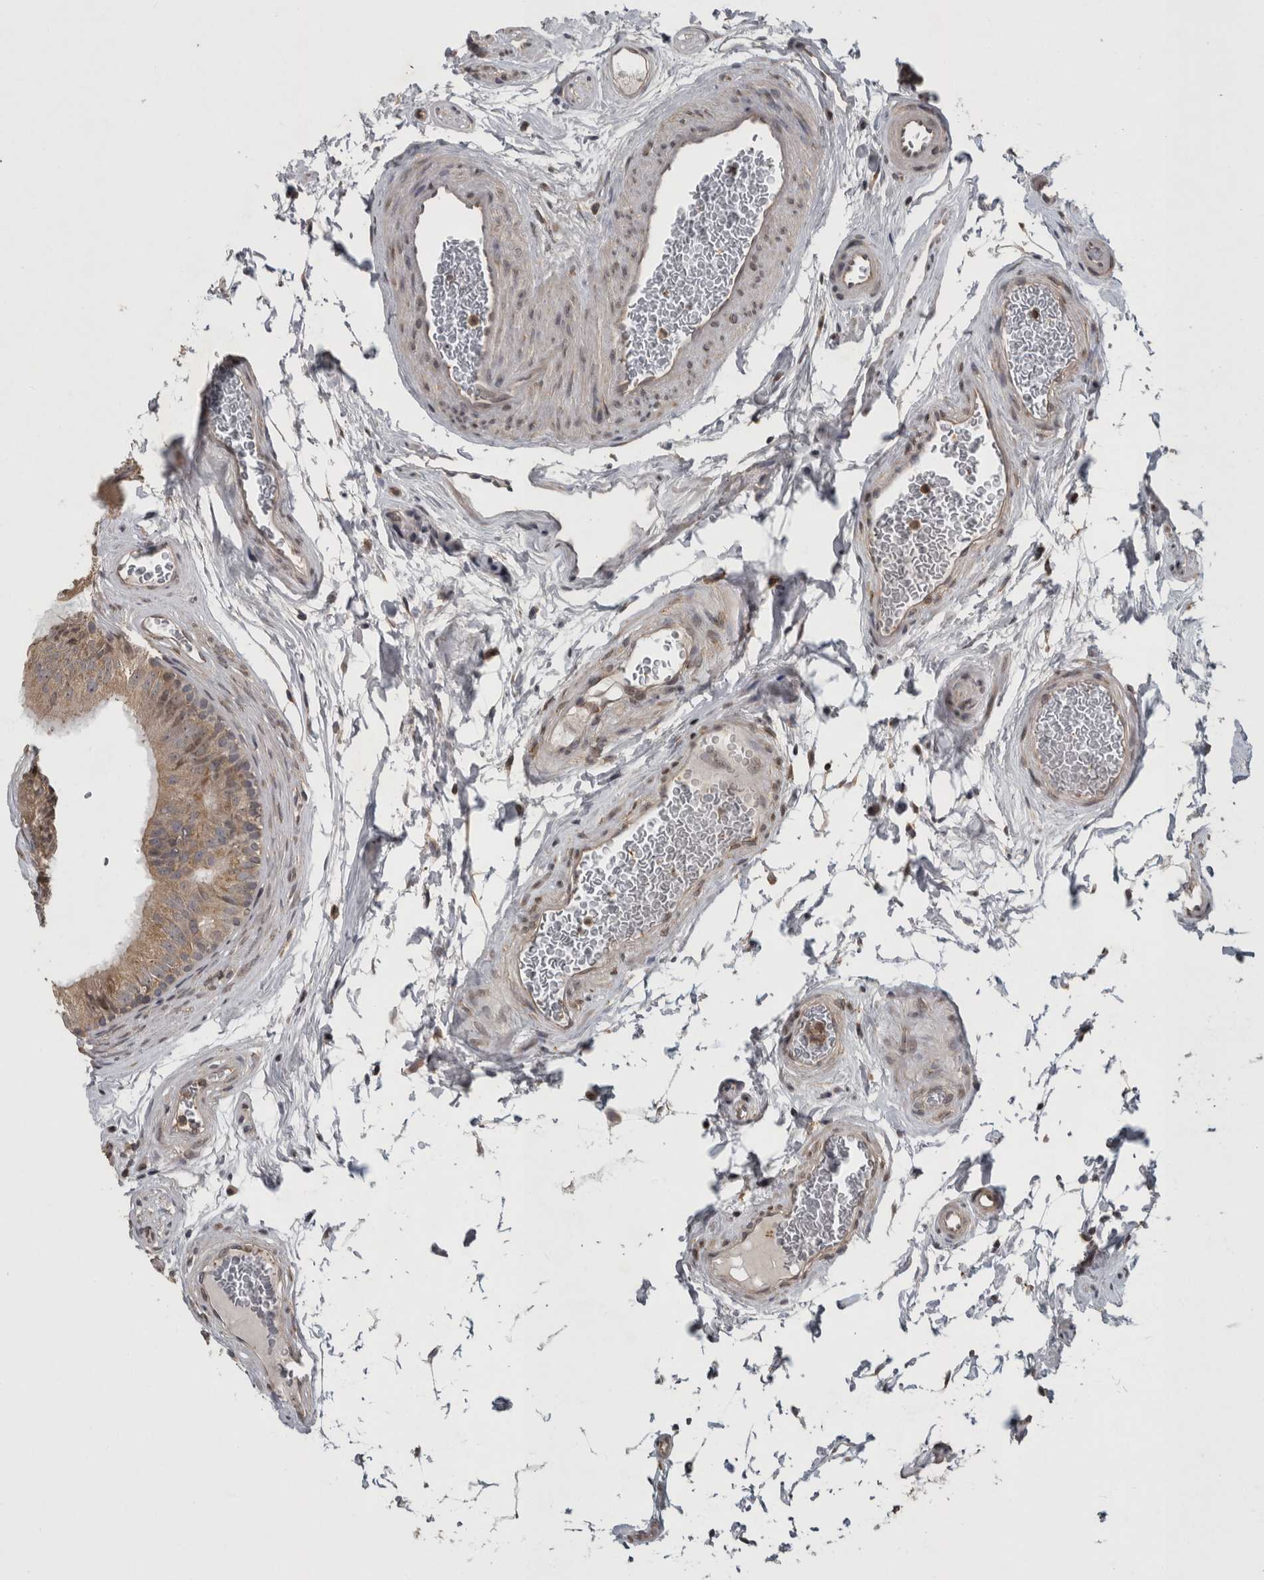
{"staining": {"intensity": "weak", "quantity": ">75%", "location": "cytoplasmic/membranous"}, "tissue": "epididymis", "cell_type": "Glandular cells", "image_type": "normal", "snomed": [{"axis": "morphology", "description": "Normal tissue, NOS"}, {"axis": "topography", "description": "Epididymis"}], "caption": "Benign epididymis reveals weak cytoplasmic/membranous expression in approximately >75% of glandular cells The protein of interest is stained brown, and the nuclei are stained in blue (DAB (3,3'-diaminobenzidine) IHC with brightfield microscopy, high magnification)..", "gene": "ATXN2", "patient": {"sex": "male", "age": 36}}